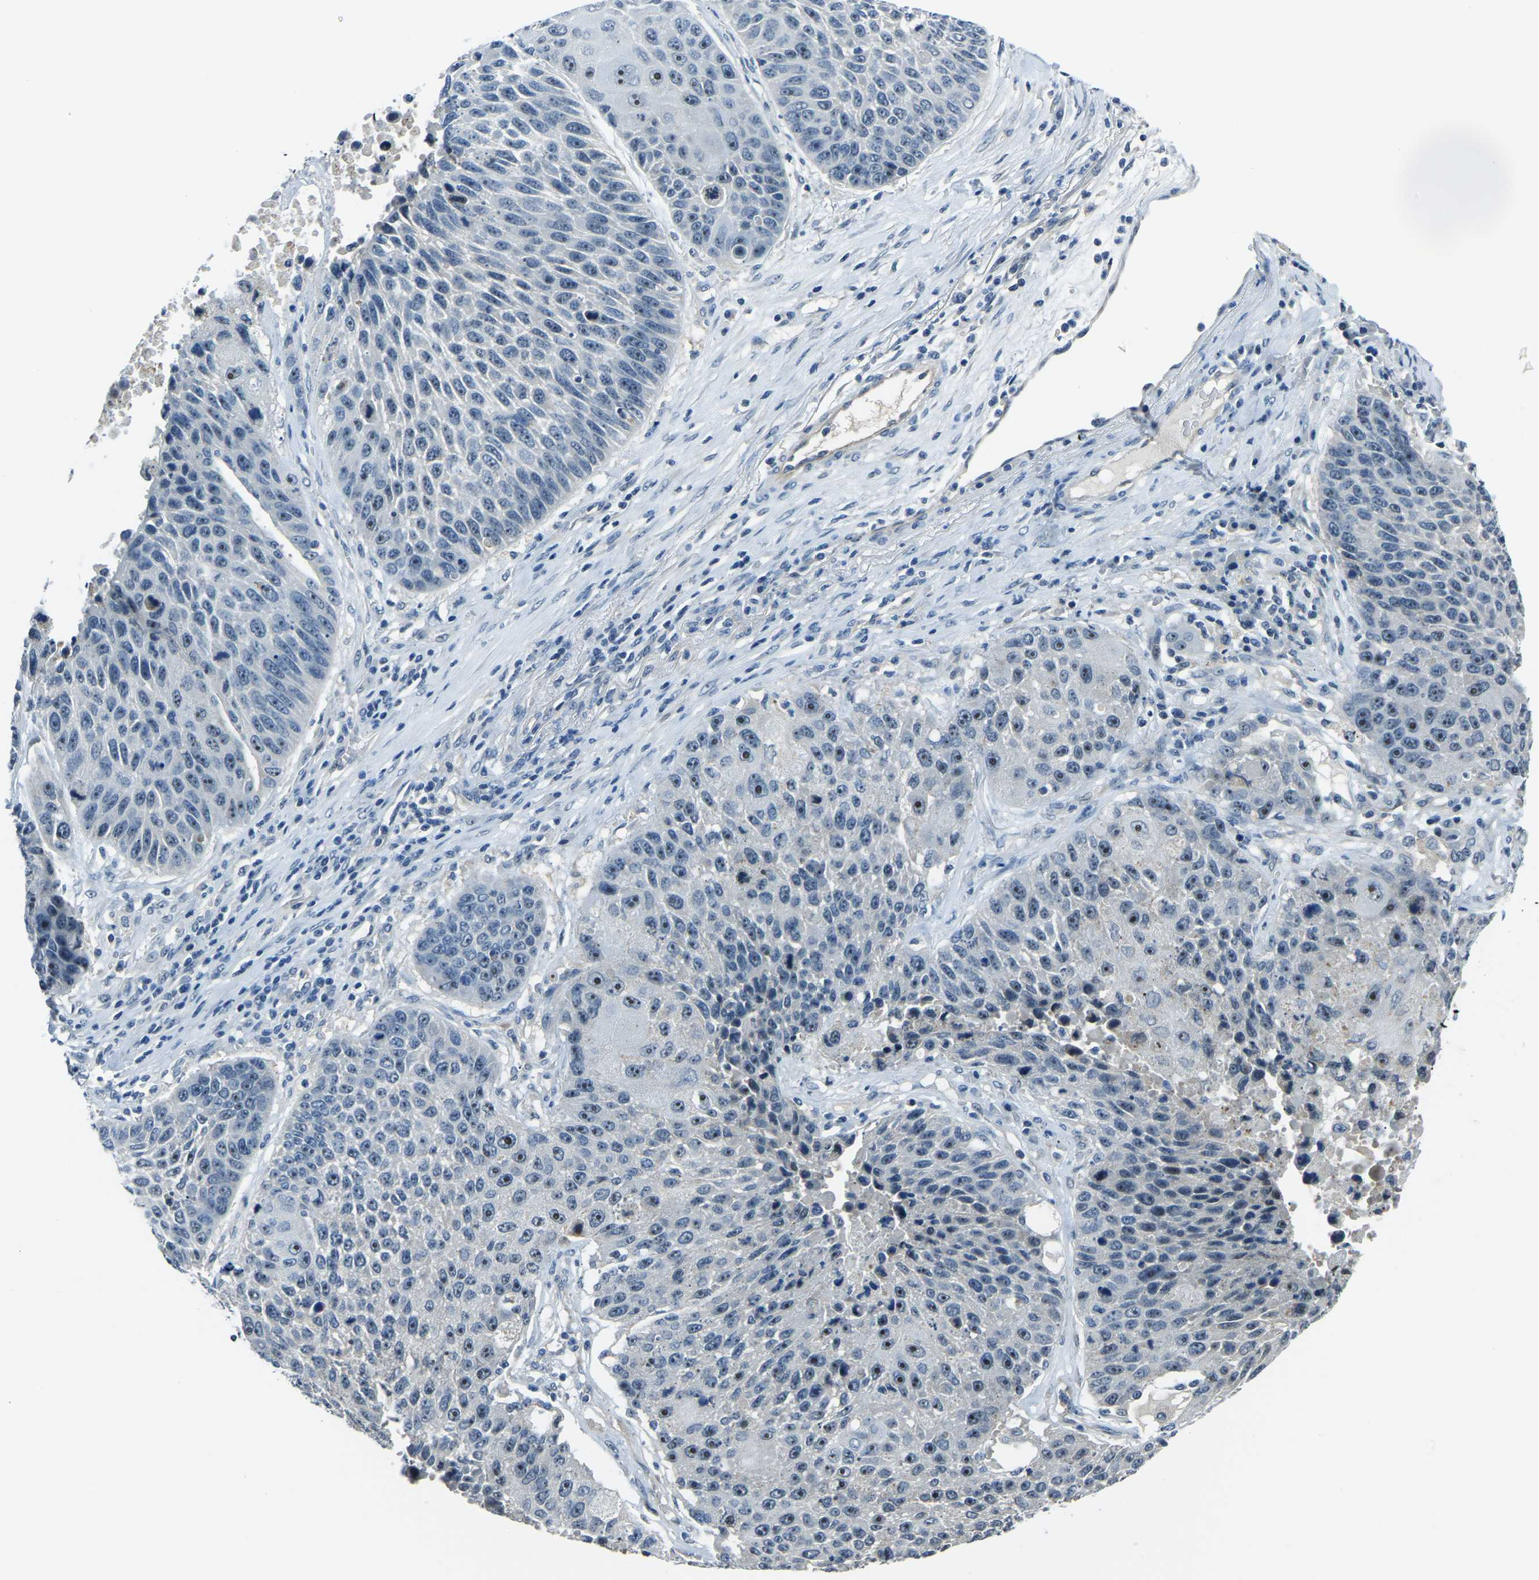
{"staining": {"intensity": "moderate", "quantity": "<25%", "location": "nuclear"}, "tissue": "lung cancer", "cell_type": "Tumor cells", "image_type": "cancer", "snomed": [{"axis": "morphology", "description": "Squamous cell carcinoma, NOS"}, {"axis": "topography", "description": "Lung"}], "caption": "IHC histopathology image of neoplastic tissue: human lung cancer stained using immunohistochemistry (IHC) reveals low levels of moderate protein expression localized specifically in the nuclear of tumor cells, appearing as a nuclear brown color.", "gene": "RRP1", "patient": {"sex": "male", "age": 61}}